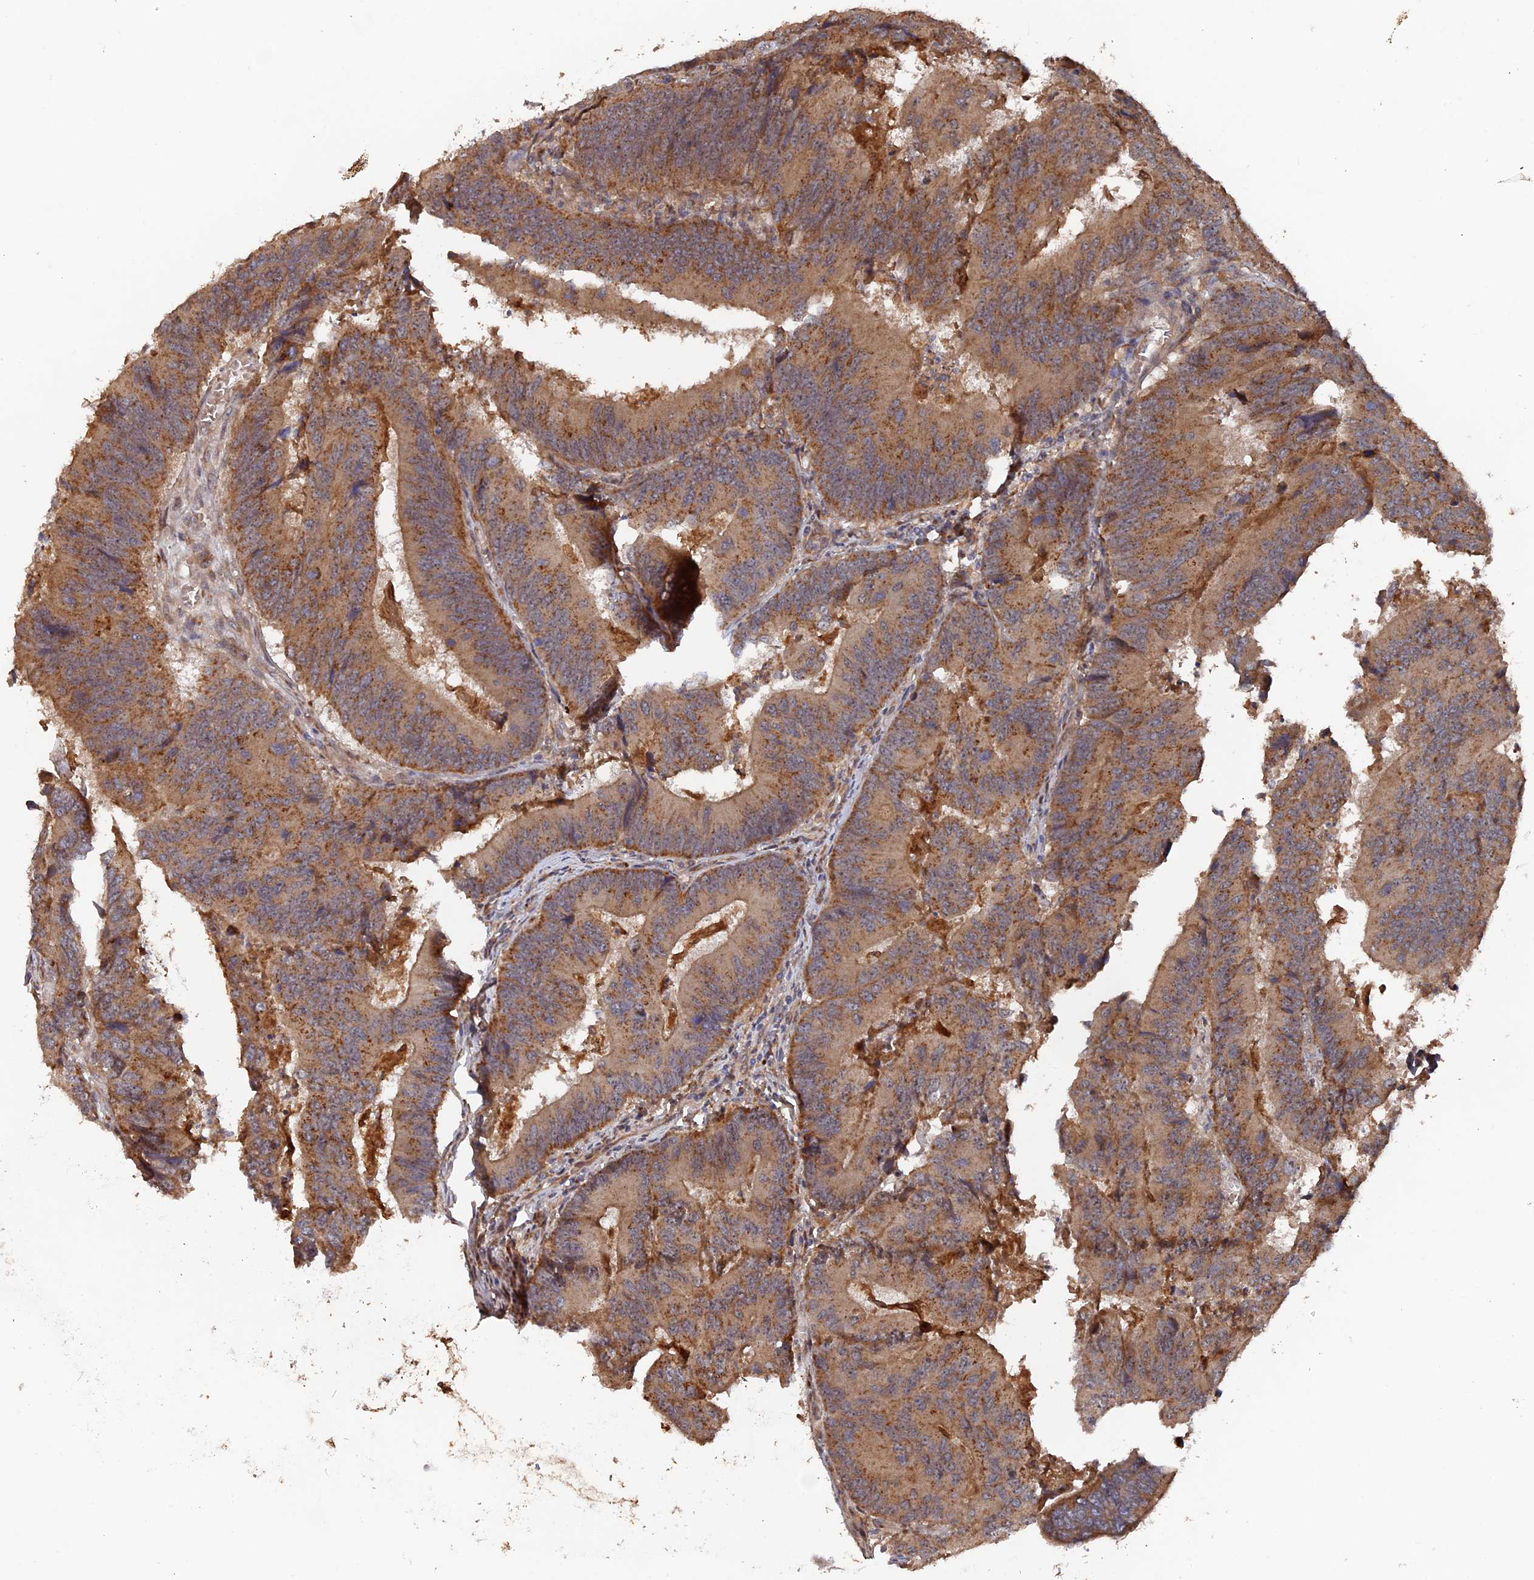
{"staining": {"intensity": "moderate", "quantity": ">75%", "location": "cytoplasmic/membranous"}, "tissue": "colorectal cancer", "cell_type": "Tumor cells", "image_type": "cancer", "snomed": [{"axis": "morphology", "description": "Adenocarcinoma, NOS"}, {"axis": "topography", "description": "Colon"}], "caption": "Tumor cells reveal medium levels of moderate cytoplasmic/membranous positivity in approximately >75% of cells in colorectal adenocarcinoma.", "gene": "VPS37C", "patient": {"sex": "female", "age": 67}}